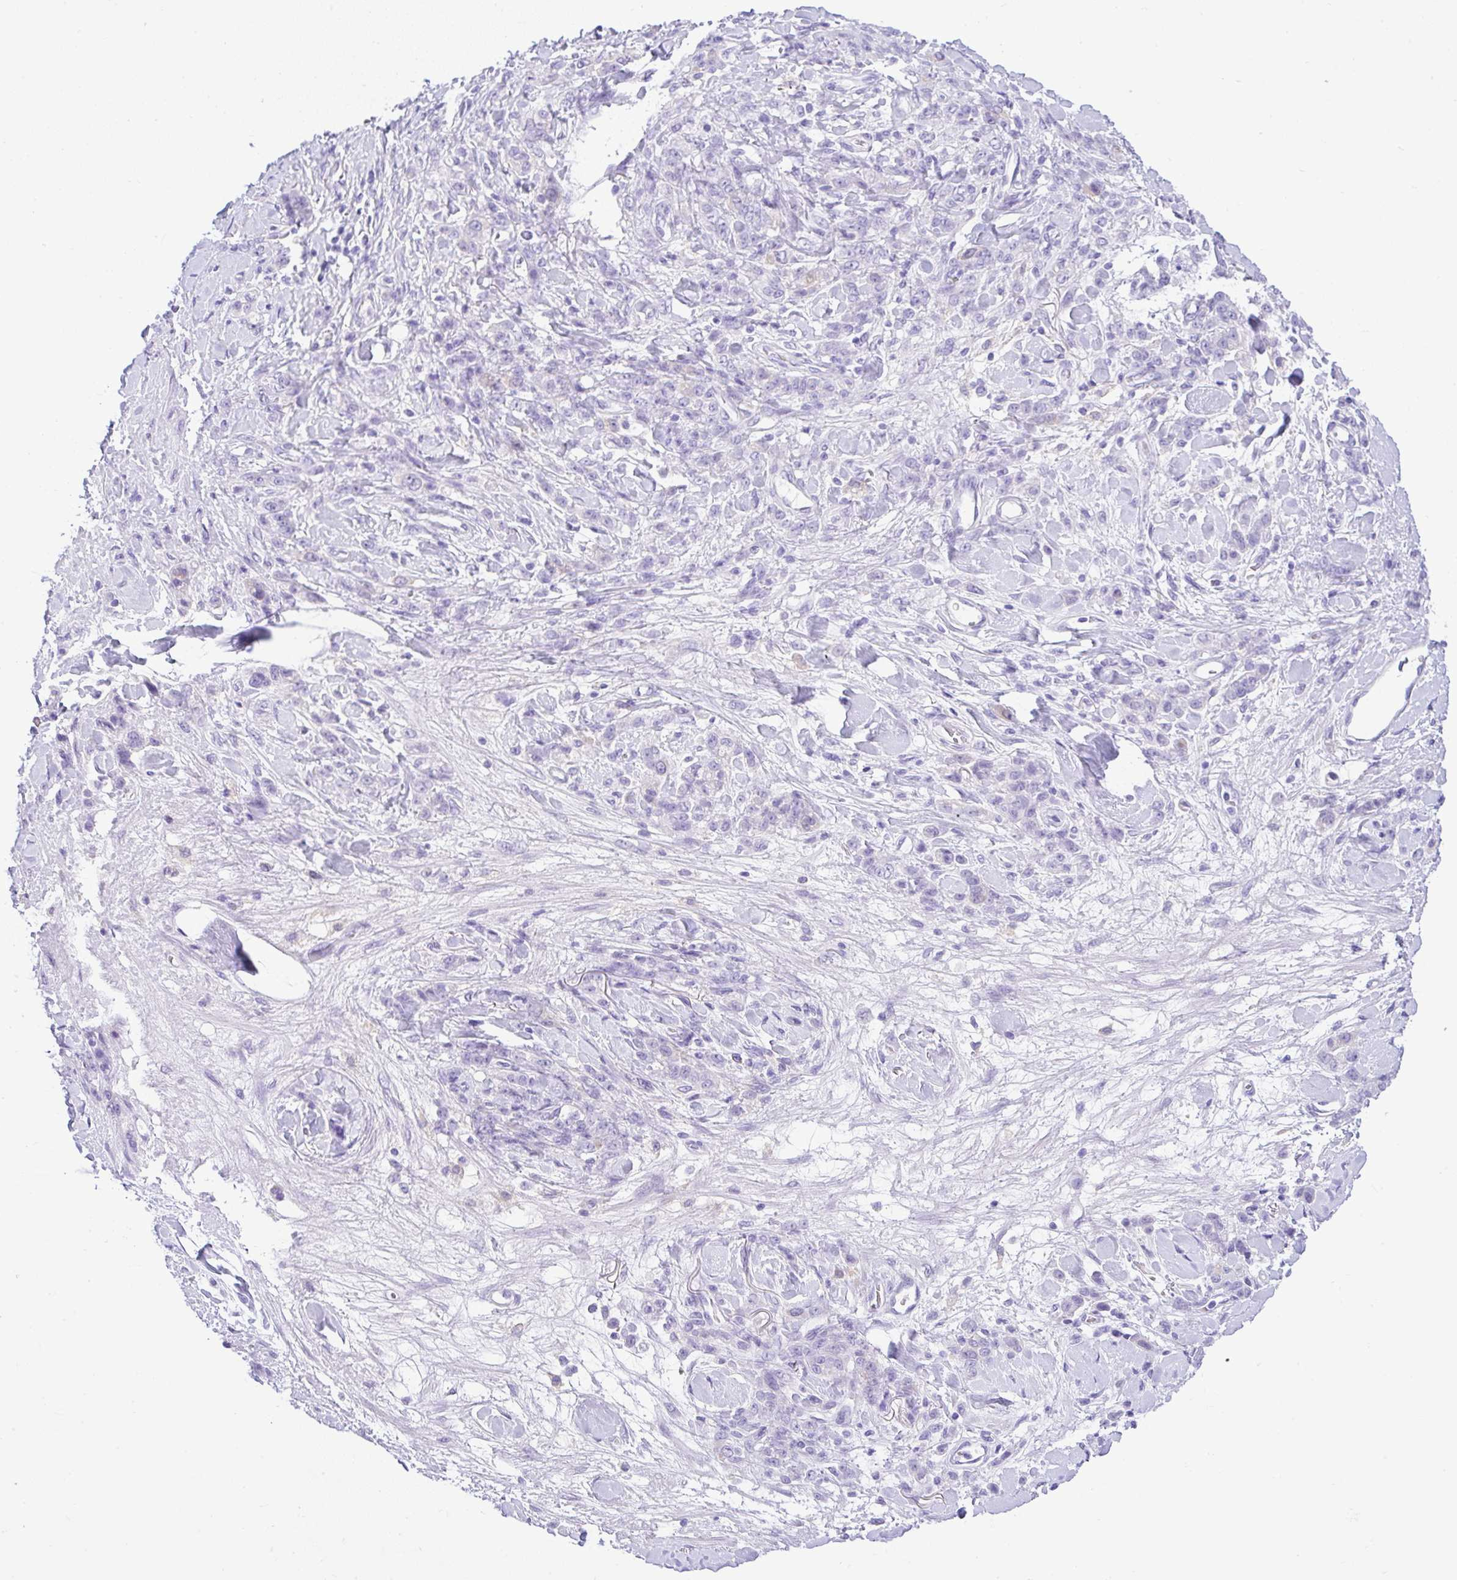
{"staining": {"intensity": "negative", "quantity": "none", "location": "none"}, "tissue": "stomach cancer", "cell_type": "Tumor cells", "image_type": "cancer", "snomed": [{"axis": "morphology", "description": "Normal tissue, NOS"}, {"axis": "morphology", "description": "Adenocarcinoma, NOS"}, {"axis": "topography", "description": "Stomach"}], "caption": "IHC photomicrograph of human adenocarcinoma (stomach) stained for a protein (brown), which displays no expression in tumor cells. (Brightfield microscopy of DAB (3,3'-diaminobenzidine) immunohistochemistry at high magnification).", "gene": "RRM2", "patient": {"sex": "male", "age": 82}}